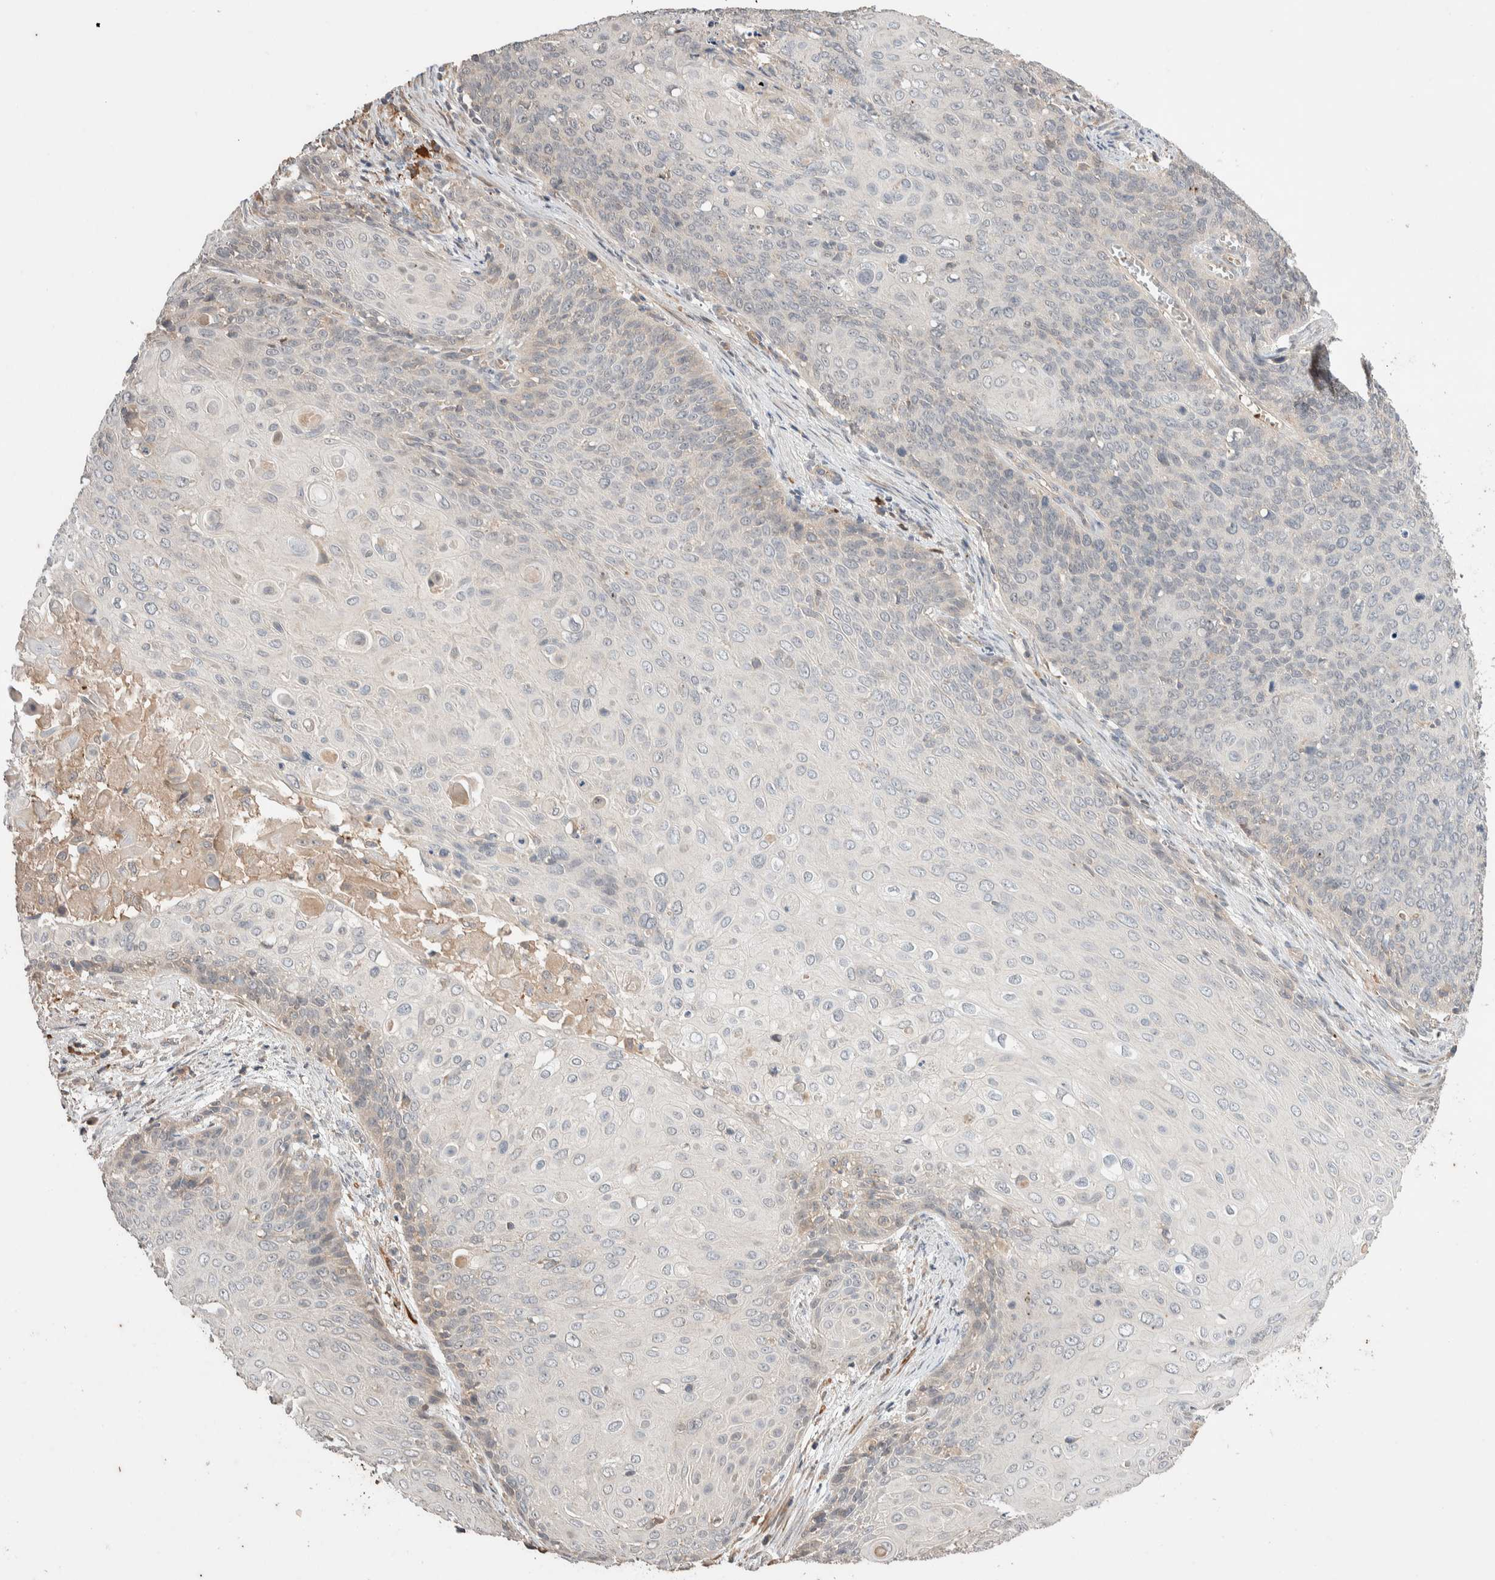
{"staining": {"intensity": "negative", "quantity": "none", "location": "none"}, "tissue": "cervical cancer", "cell_type": "Tumor cells", "image_type": "cancer", "snomed": [{"axis": "morphology", "description": "Squamous cell carcinoma, NOS"}, {"axis": "topography", "description": "Cervix"}], "caption": "There is no significant expression in tumor cells of cervical squamous cell carcinoma.", "gene": "WDR91", "patient": {"sex": "female", "age": 39}}